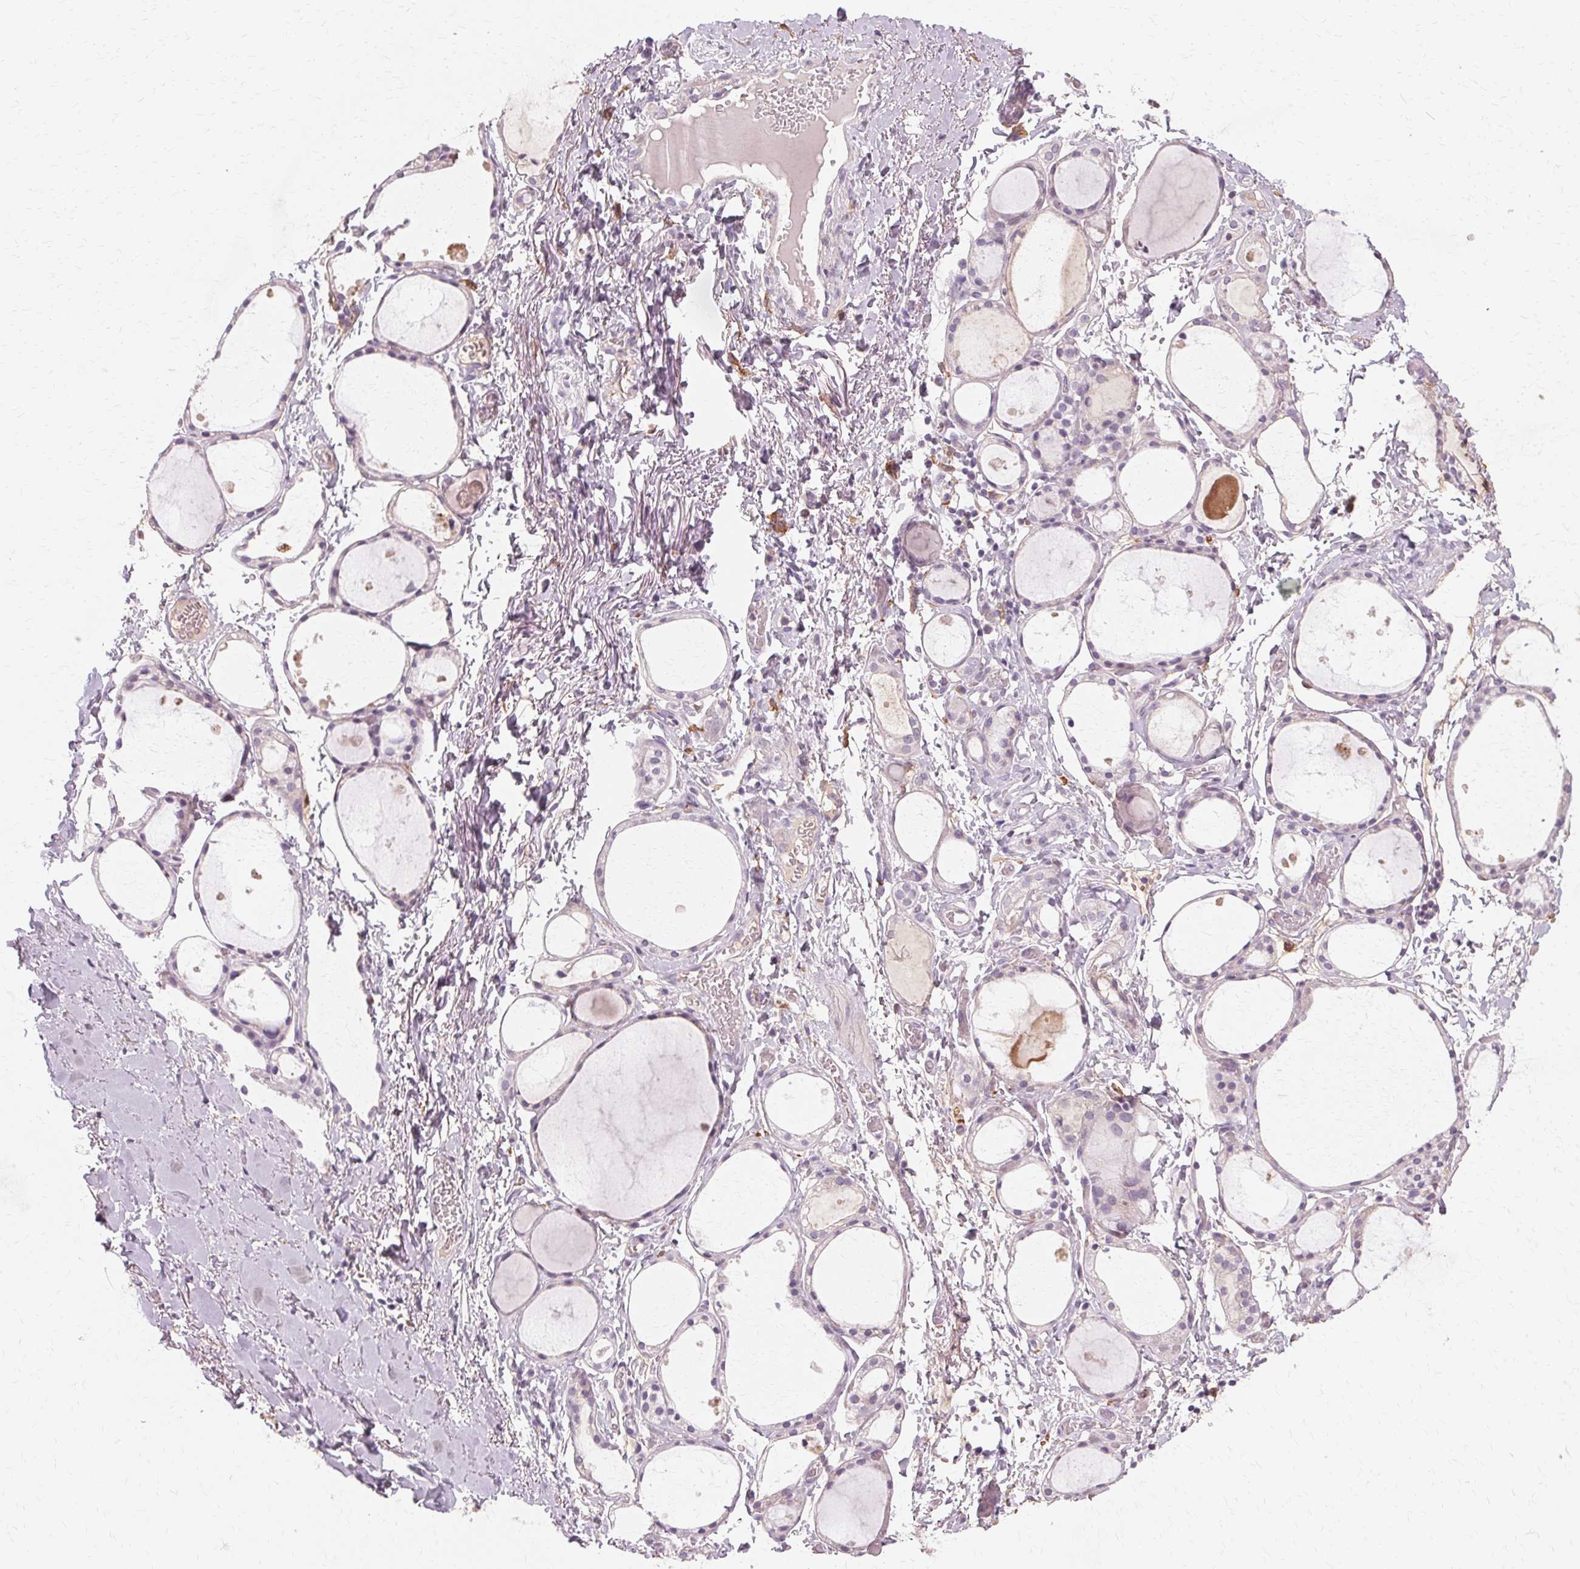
{"staining": {"intensity": "negative", "quantity": "none", "location": "none"}, "tissue": "thyroid gland", "cell_type": "Glandular cells", "image_type": "normal", "snomed": [{"axis": "morphology", "description": "Normal tissue, NOS"}, {"axis": "topography", "description": "Thyroid gland"}], "caption": "Micrograph shows no significant protein staining in glandular cells of unremarkable thyroid gland. Brightfield microscopy of IHC stained with DAB (brown) and hematoxylin (blue), captured at high magnification.", "gene": "IFNGR1", "patient": {"sex": "male", "age": 68}}